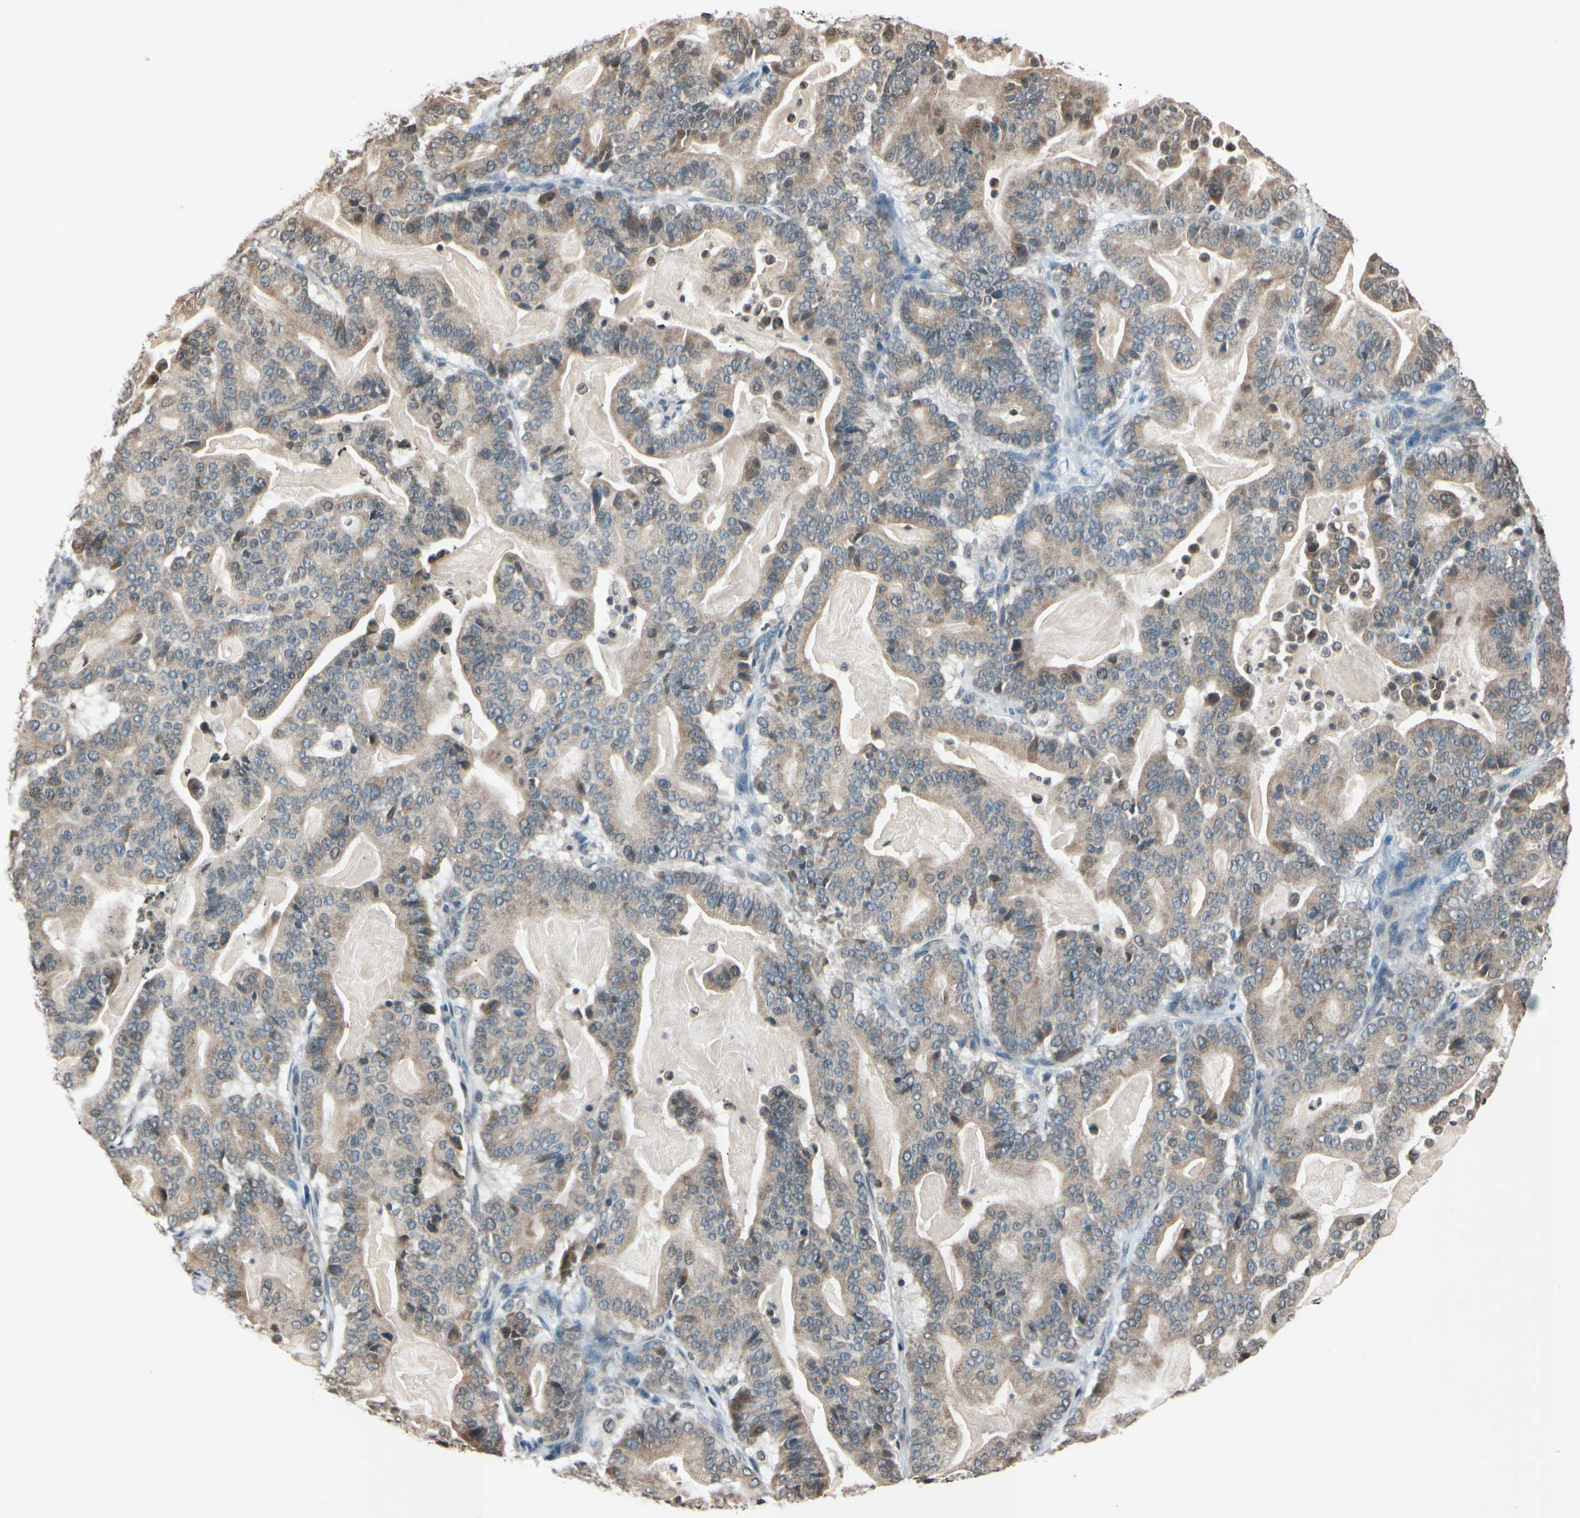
{"staining": {"intensity": "moderate", "quantity": ">75%", "location": "cytoplasmic/membranous"}, "tissue": "pancreatic cancer", "cell_type": "Tumor cells", "image_type": "cancer", "snomed": [{"axis": "morphology", "description": "Adenocarcinoma, NOS"}, {"axis": "topography", "description": "Pancreas"}], "caption": "Human adenocarcinoma (pancreatic) stained with a brown dye demonstrates moderate cytoplasmic/membranous positive expression in approximately >75% of tumor cells.", "gene": "CLDN11", "patient": {"sex": "male", "age": 63}}